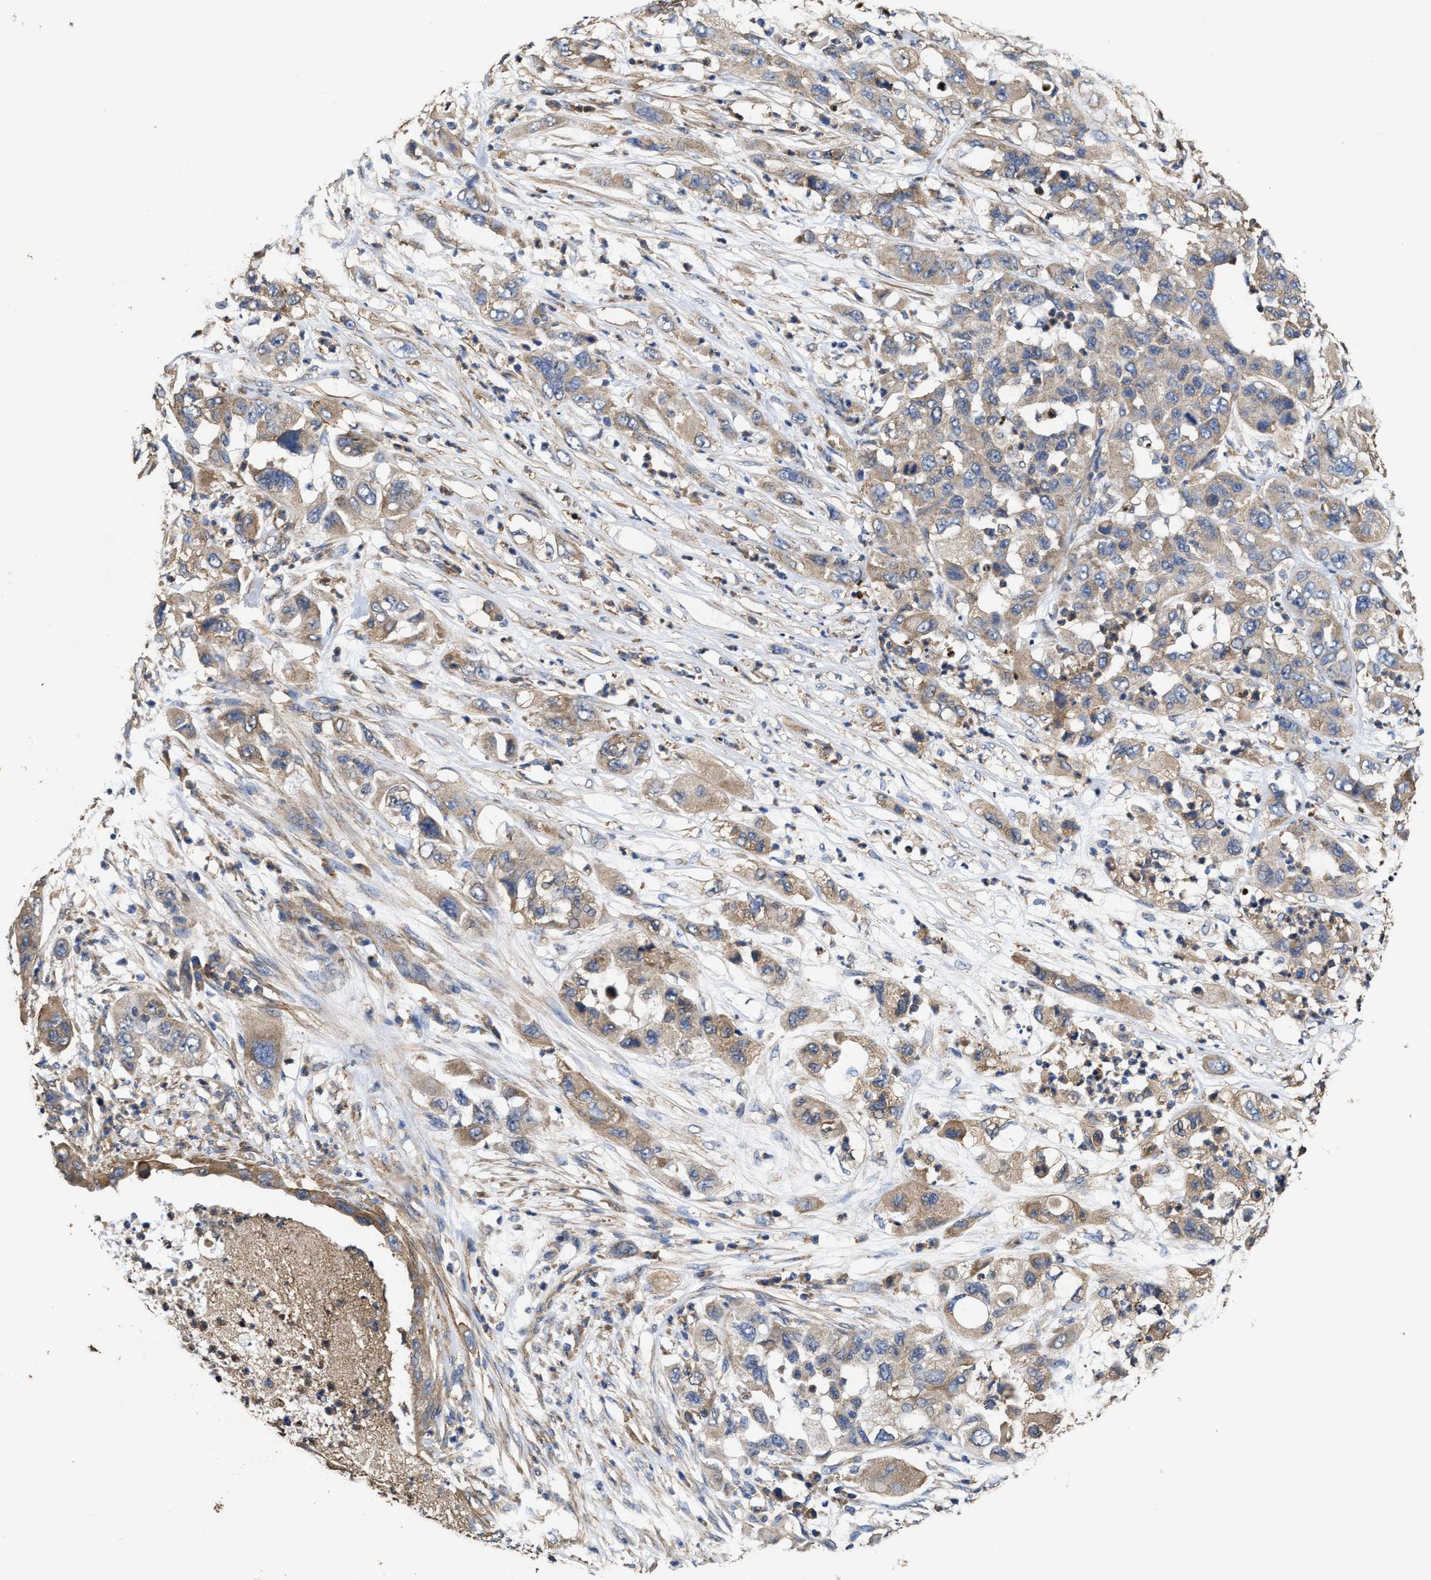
{"staining": {"intensity": "moderate", "quantity": ">75%", "location": "cytoplasmic/membranous"}, "tissue": "pancreatic cancer", "cell_type": "Tumor cells", "image_type": "cancer", "snomed": [{"axis": "morphology", "description": "Adenocarcinoma, NOS"}, {"axis": "topography", "description": "Pancreas"}], "caption": "Protein staining demonstrates moderate cytoplasmic/membranous positivity in approximately >75% of tumor cells in adenocarcinoma (pancreatic).", "gene": "SFXN4", "patient": {"sex": "female", "age": 78}}